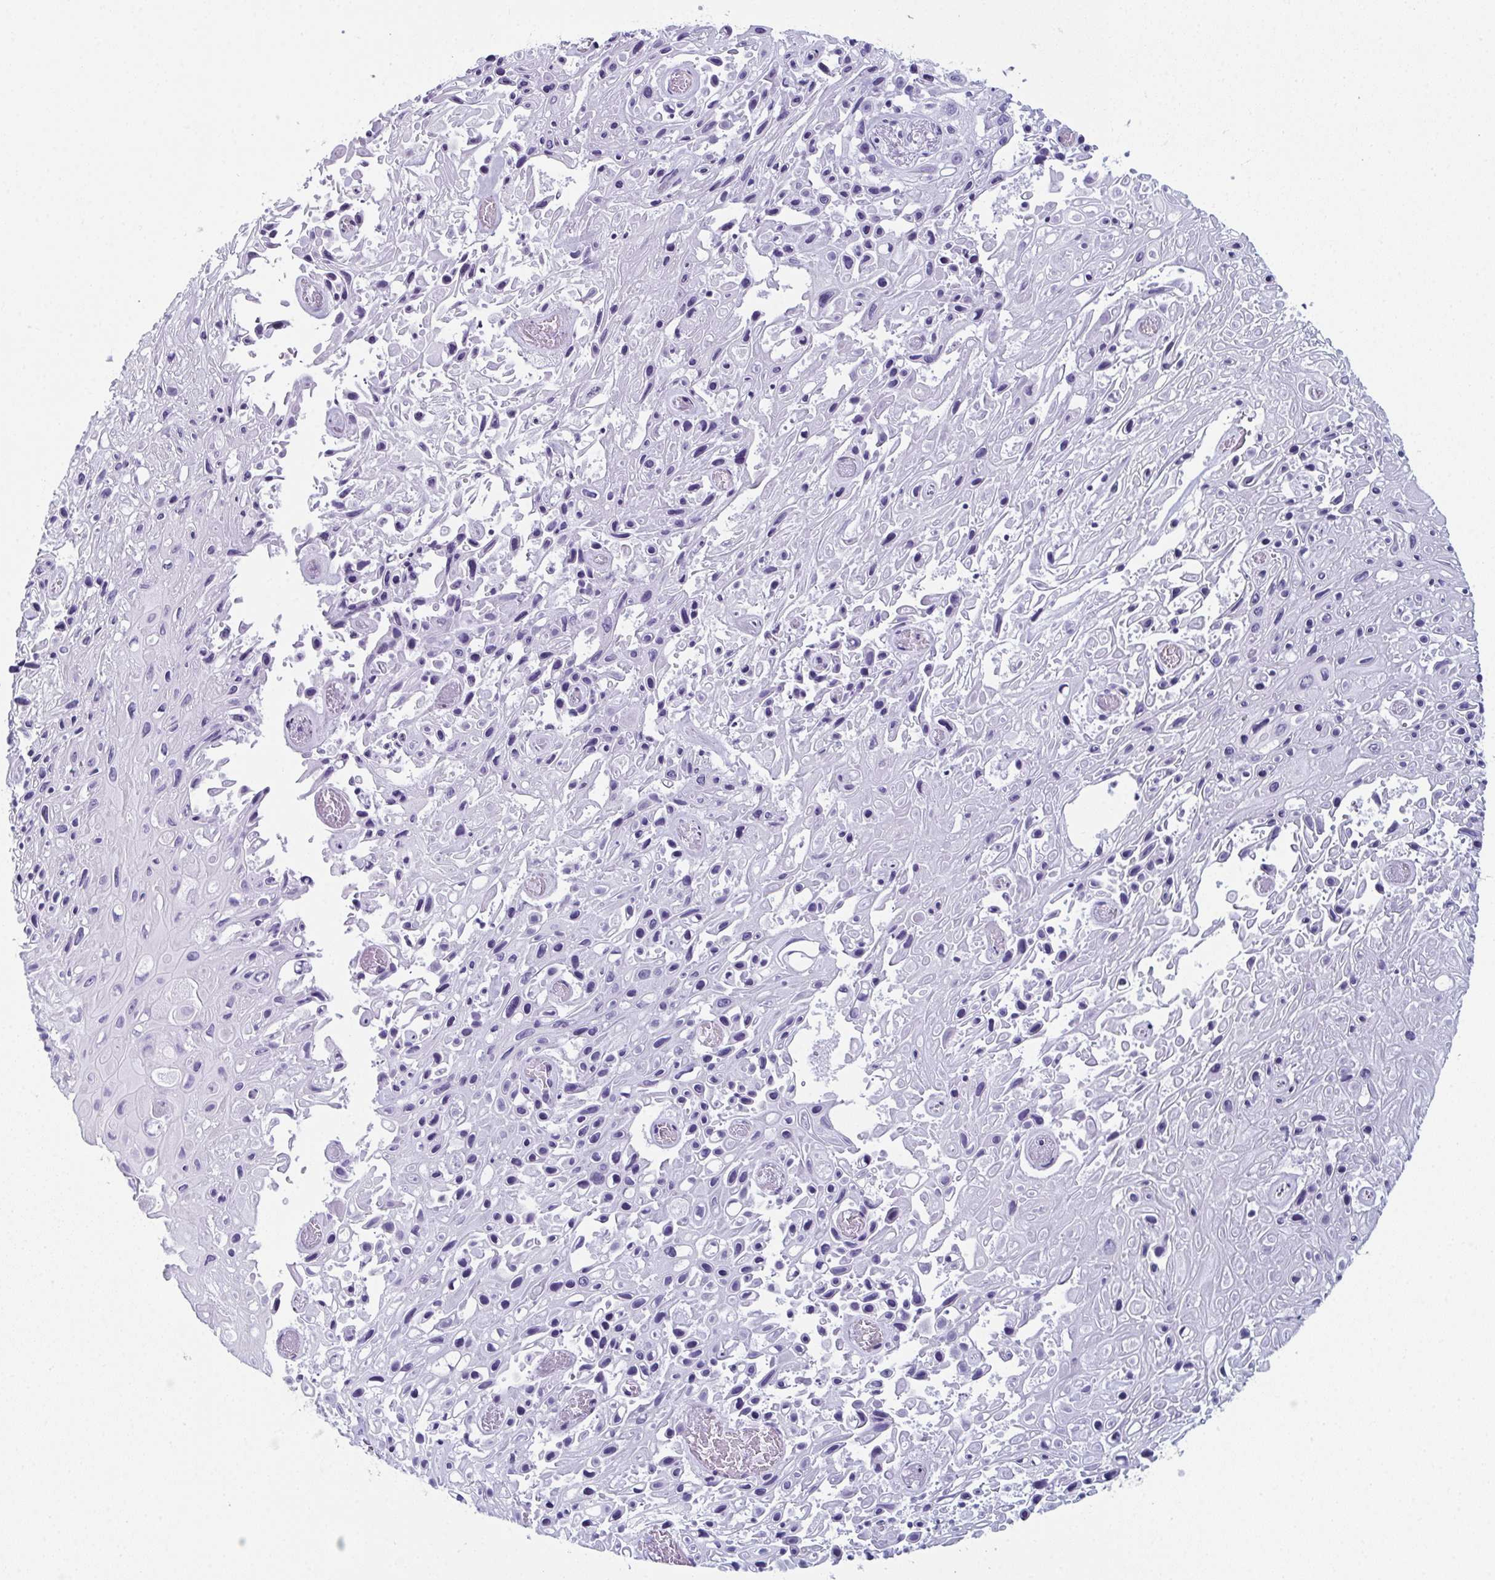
{"staining": {"intensity": "negative", "quantity": "none", "location": "none"}, "tissue": "skin cancer", "cell_type": "Tumor cells", "image_type": "cancer", "snomed": [{"axis": "morphology", "description": "Squamous cell carcinoma, NOS"}, {"axis": "topography", "description": "Skin"}], "caption": "Tumor cells are negative for brown protein staining in skin cancer. (IHC, brightfield microscopy, high magnification).", "gene": "ENKUR", "patient": {"sex": "male", "age": 82}}